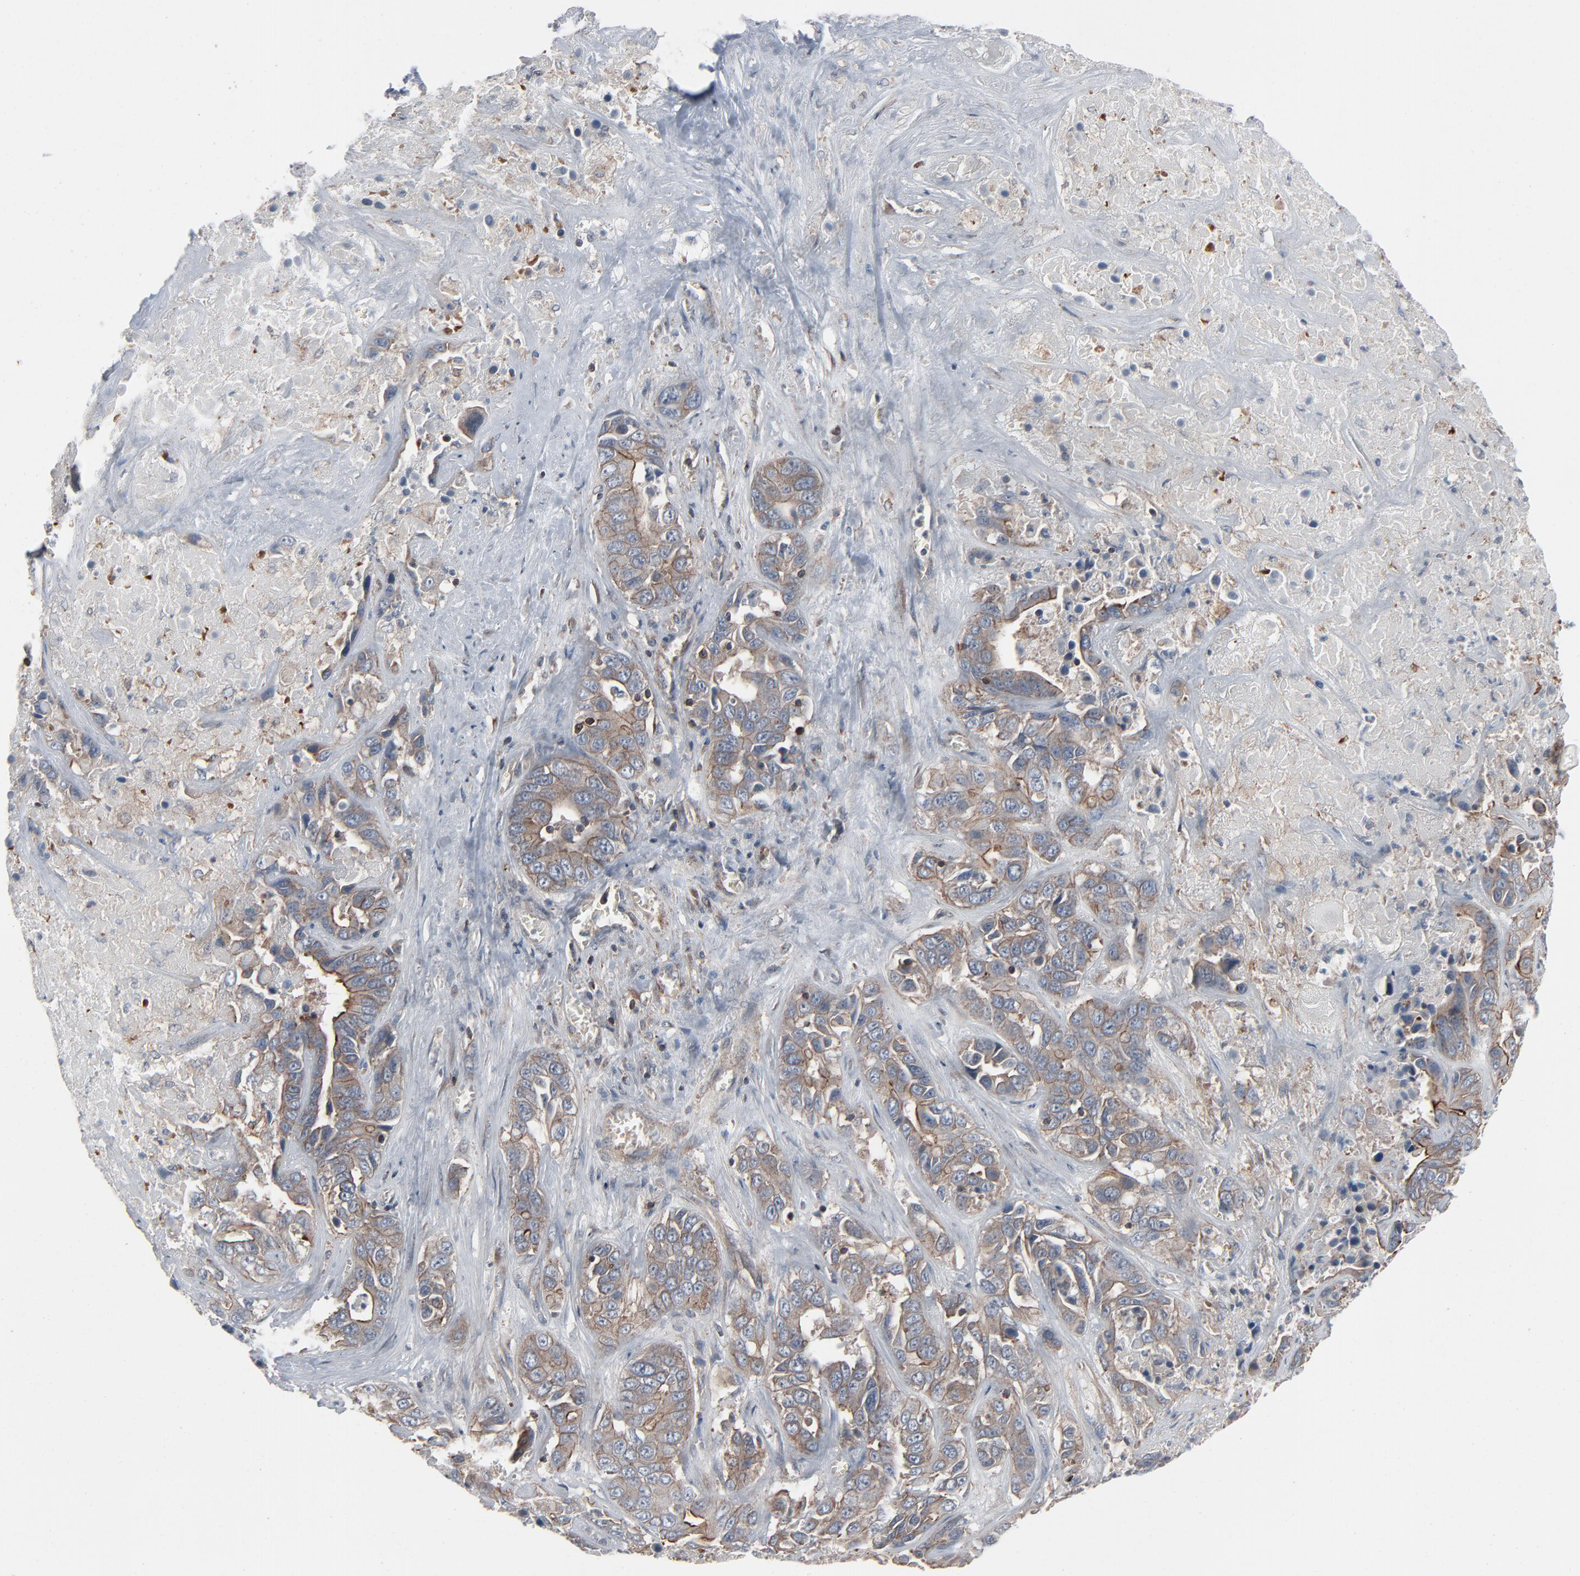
{"staining": {"intensity": "moderate", "quantity": "25%-75%", "location": "cytoplasmic/membranous"}, "tissue": "liver cancer", "cell_type": "Tumor cells", "image_type": "cancer", "snomed": [{"axis": "morphology", "description": "Cholangiocarcinoma"}, {"axis": "topography", "description": "Liver"}], "caption": "Immunohistochemical staining of human cholangiocarcinoma (liver) displays moderate cytoplasmic/membranous protein staining in approximately 25%-75% of tumor cells.", "gene": "OPTN", "patient": {"sex": "female", "age": 52}}